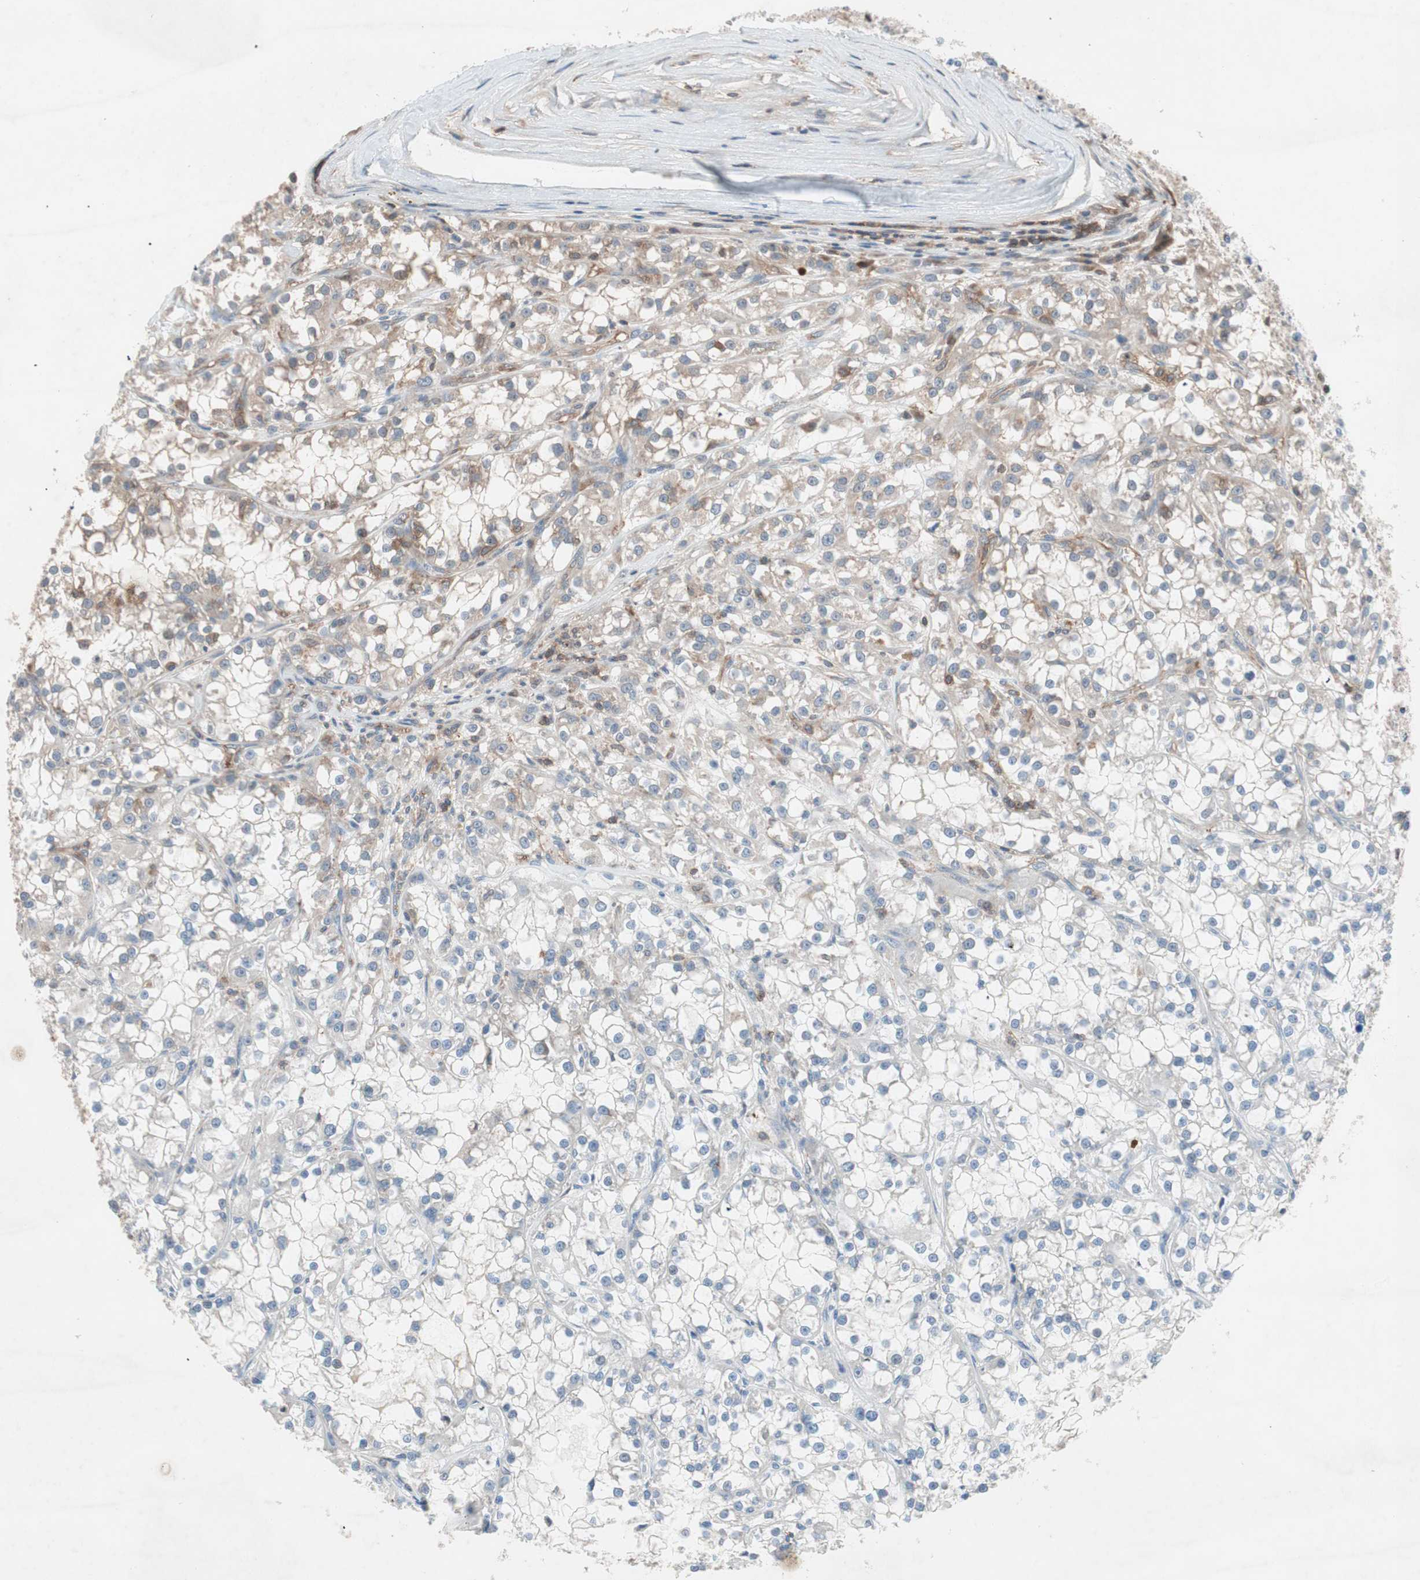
{"staining": {"intensity": "weak", "quantity": "<25%", "location": "cytoplasmic/membranous"}, "tissue": "renal cancer", "cell_type": "Tumor cells", "image_type": "cancer", "snomed": [{"axis": "morphology", "description": "Adenocarcinoma, NOS"}, {"axis": "topography", "description": "Kidney"}], "caption": "Tumor cells are negative for protein expression in human renal cancer.", "gene": "GALT", "patient": {"sex": "female", "age": 52}}